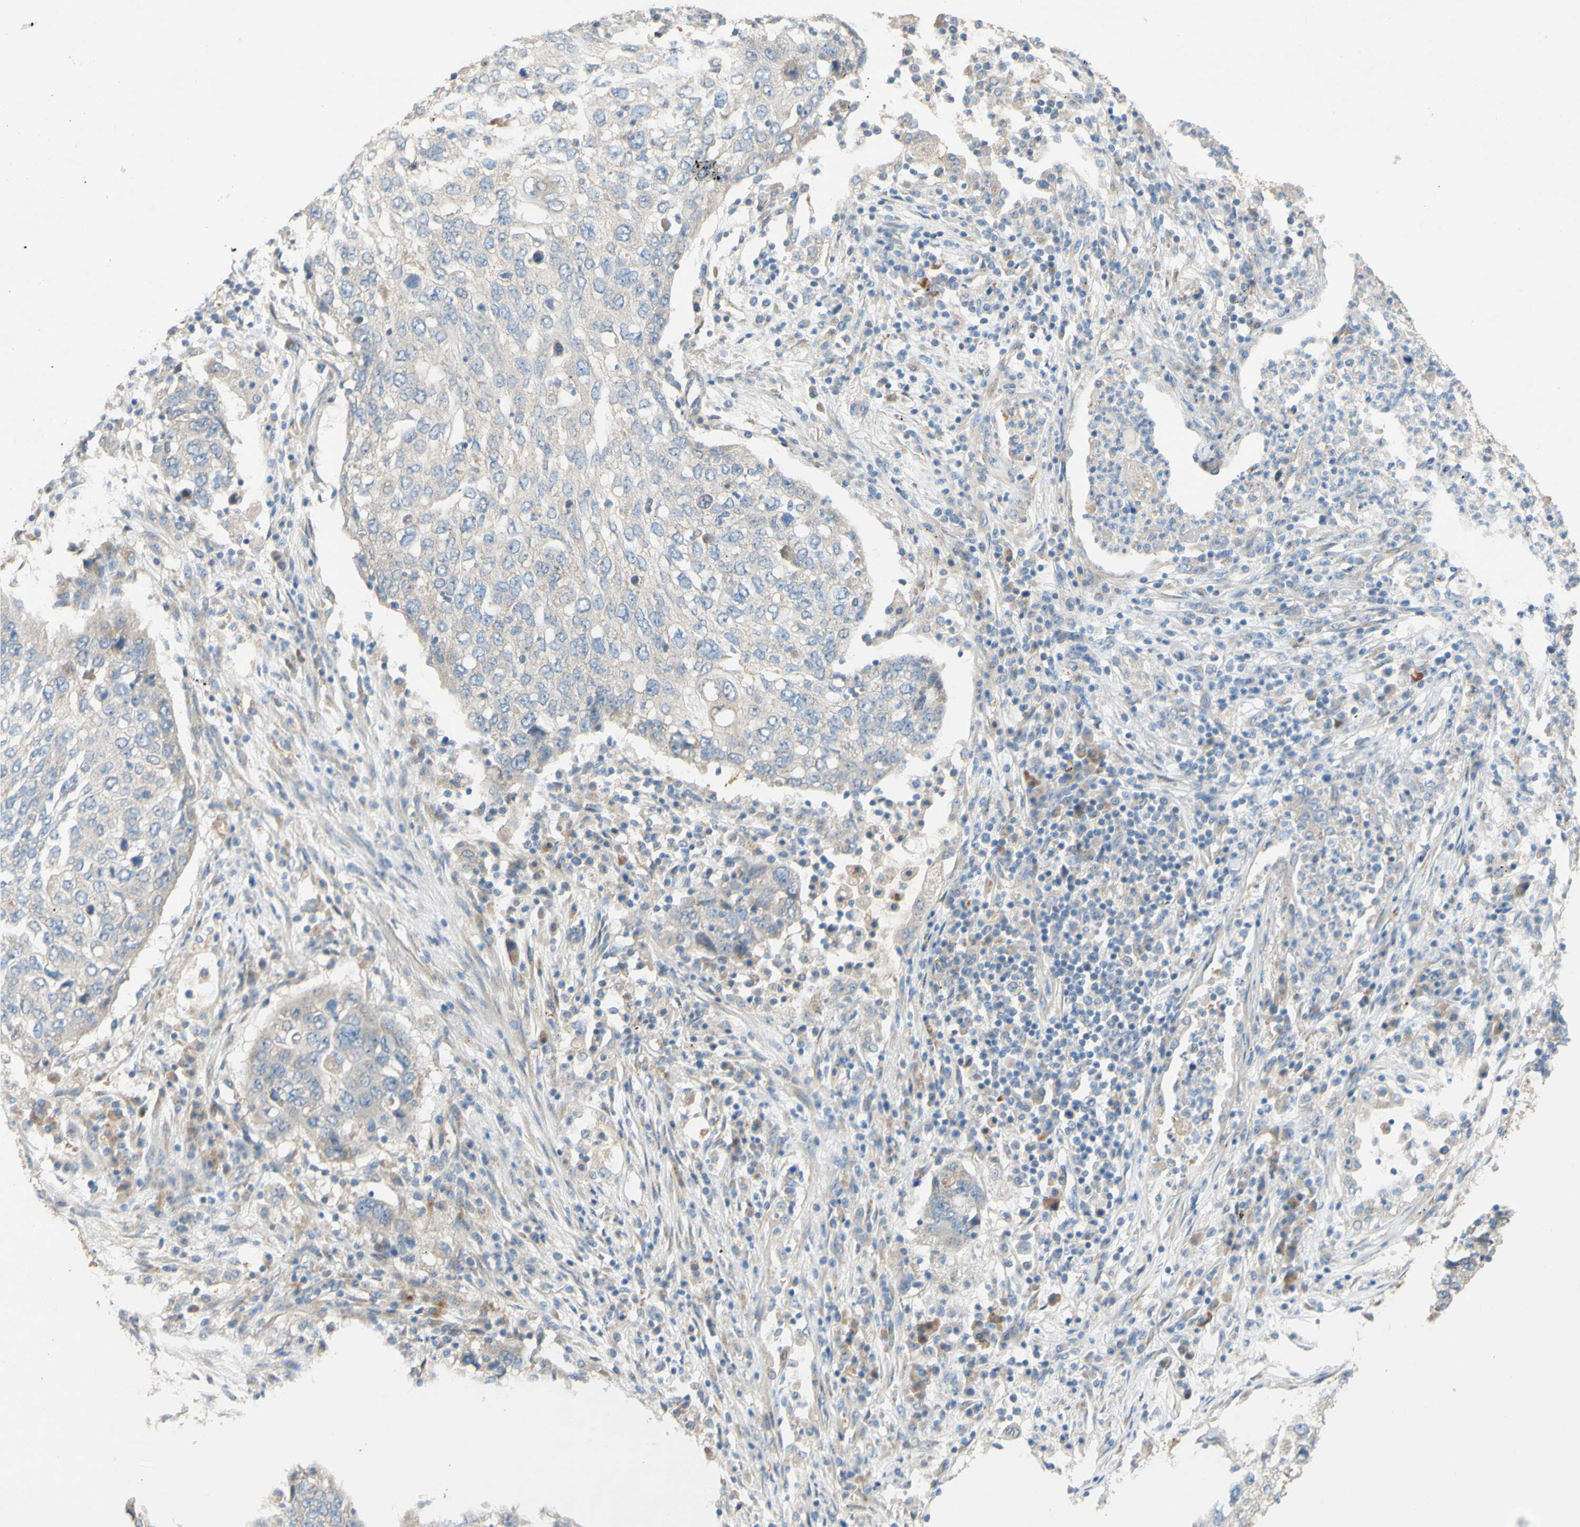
{"staining": {"intensity": "negative", "quantity": "none", "location": "none"}, "tissue": "lung cancer", "cell_type": "Tumor cells", "image_type": "cancer", "snomed": [{"axis": "morphology", "description": "Squamous cell carcinoma, NOS"}, {"axis": "topography", "description": "Lung"}], "caption": "A micrograph of human lung cancer (squamous cell carcinoma) is negative for staining in tumor cells.", "gene": "DKK3", "patient": {"sex": "female", "age": 63}}